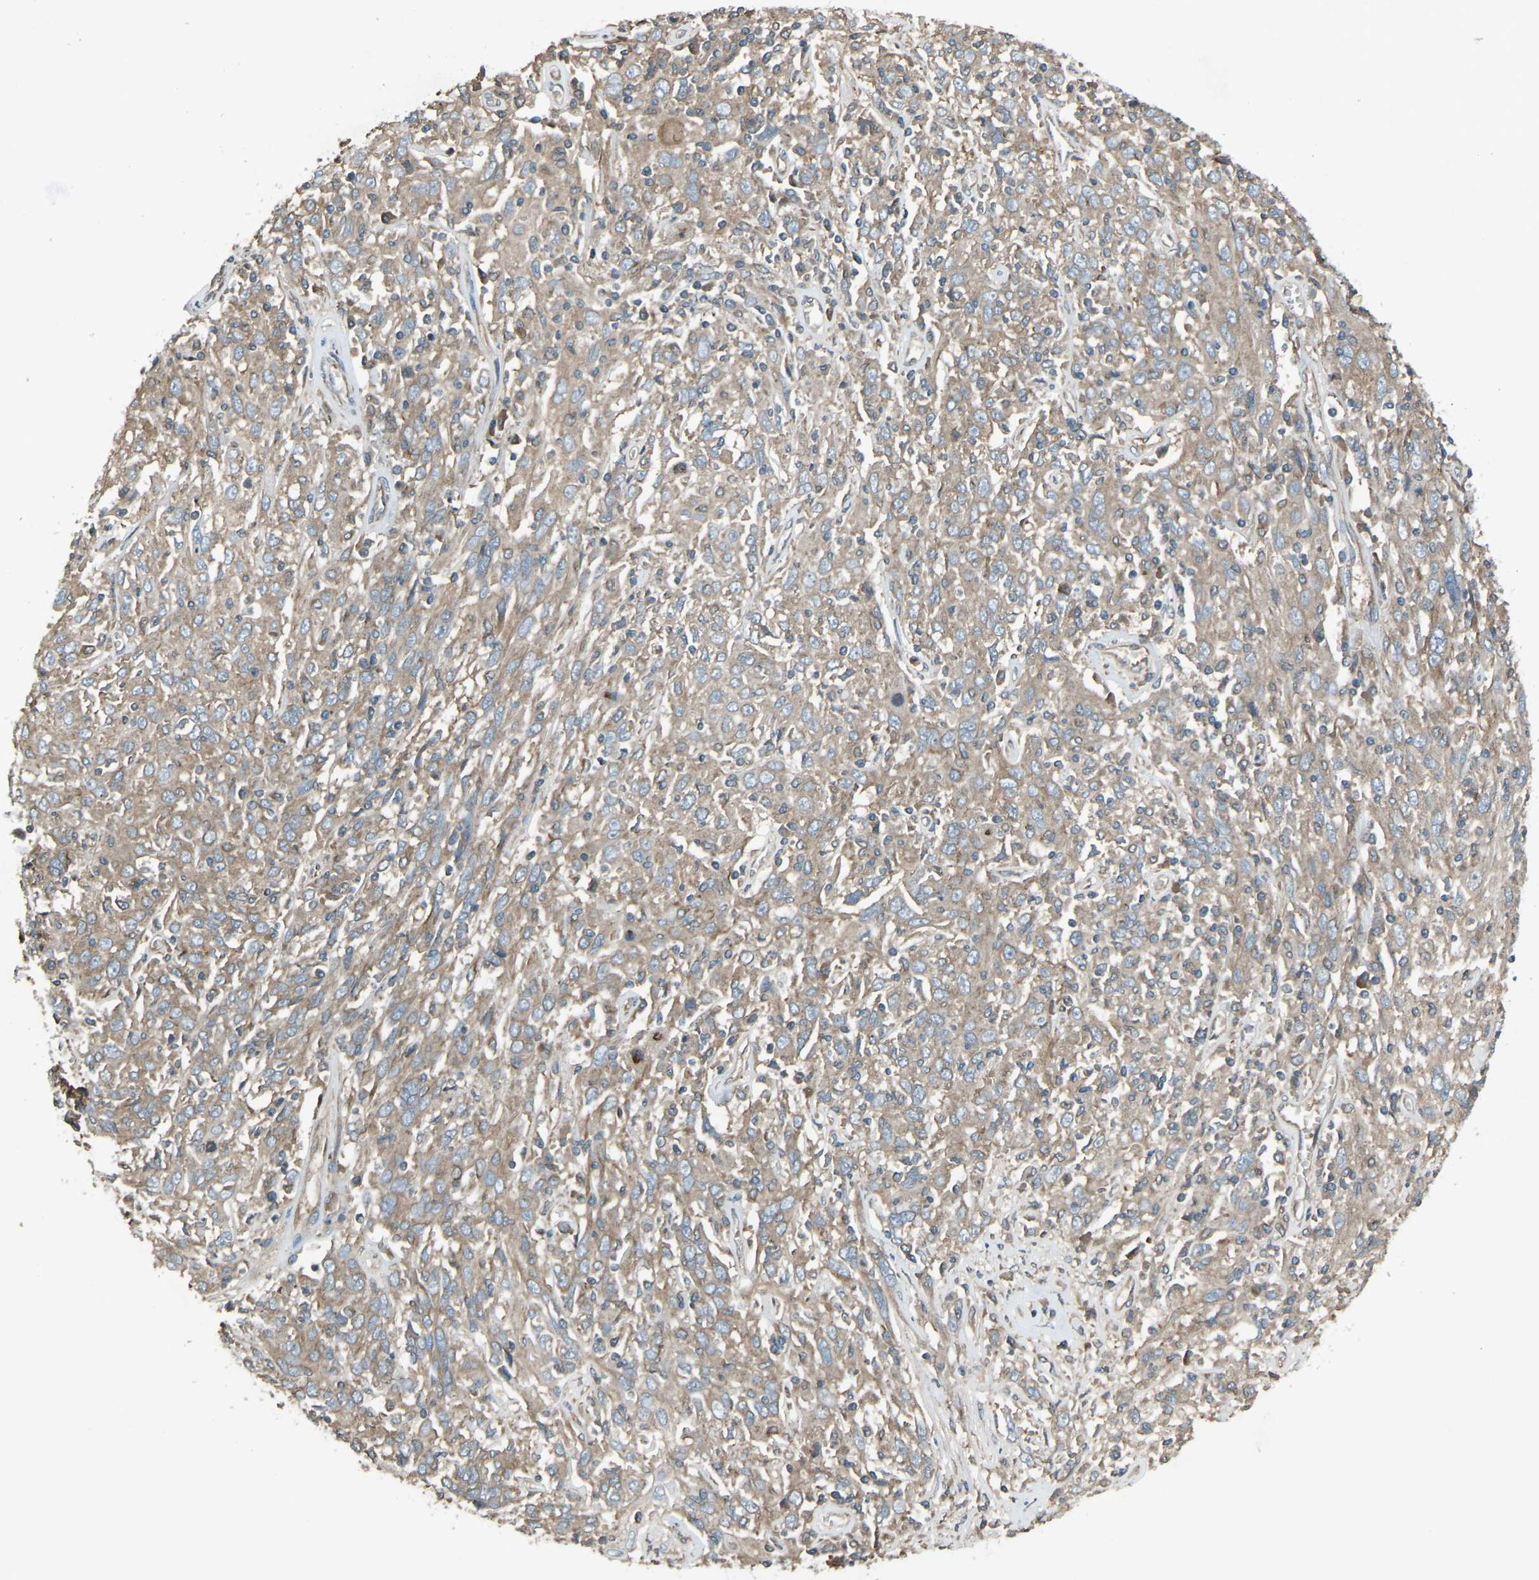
{"staining": {"intensity": "weak", "quantity": ">75%", "location": "cytoplasmic/membranous"}, "tissue": "cervical cancer", "cell_type": "Tumor cells", "image_type": "cancer", "snomed": [{"axis": "morphology", "description": "Squamous cell carcinoma, NOS"}, {"axis": "topography", "description": "Cervix"}], "caption": "This micrograph displays immunohistochemistry staining of human cervical cancer, with low weak cytoplasmic/membranous expression in about >75% of tumor cells.", "gene": "AIMP1", "patient": {"sex": "female", "age": 46}}